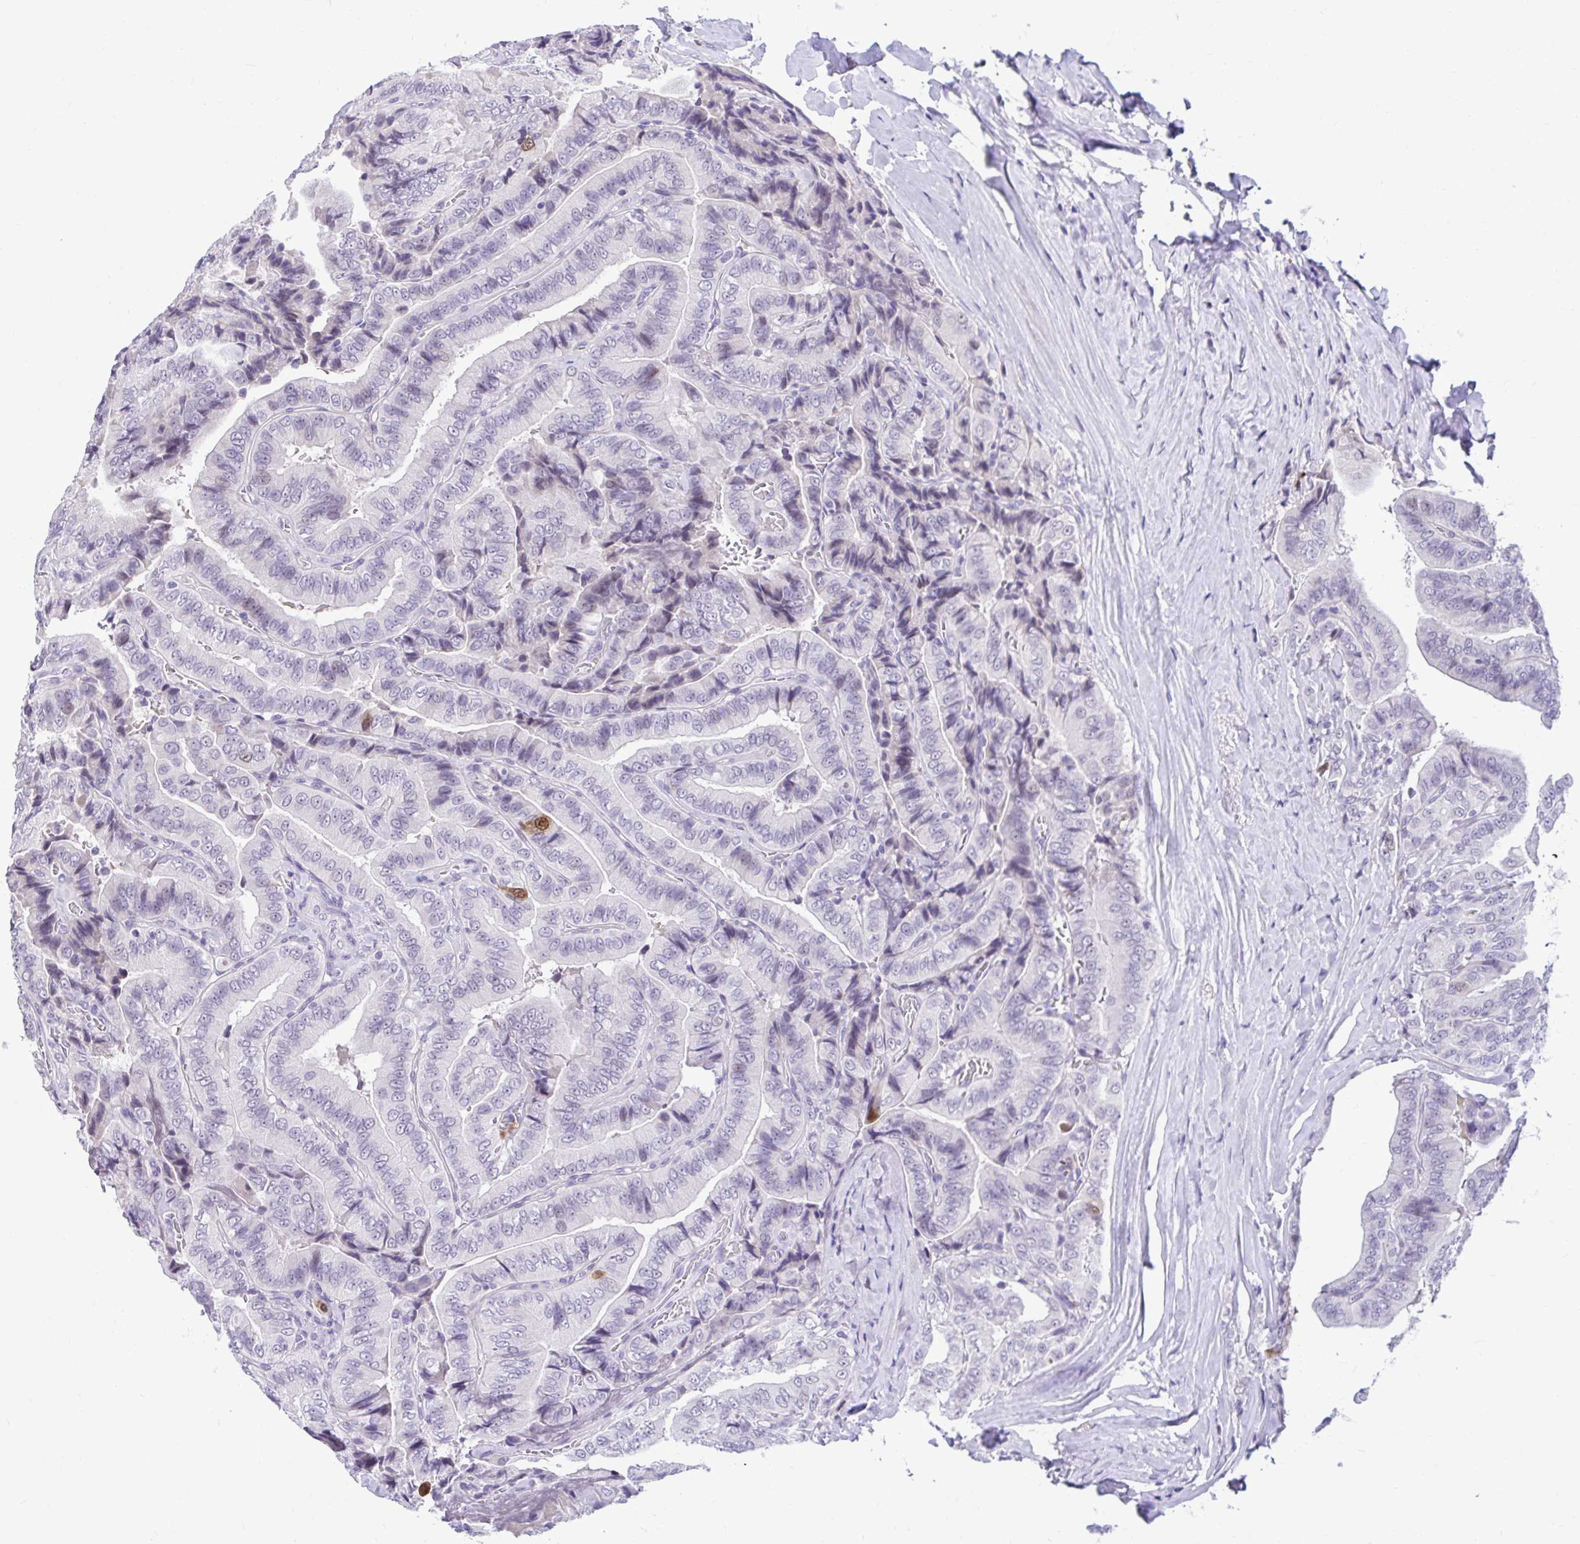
{"staining": {"intensity": "moderate", "quantity": "<25%", "location": "nuclear"}, "tissue": "thyroid cancer", "cell_type": "Tumor cells", "image_type": "cancer", "snomed": [{"axis": "morphology", "description": "Papillary adenocarcinoma, NOS"}, {"axis": "topography", "description": "Thyroid gland"}], "caption": "Tumor cells display moderate nuclear staining in about <25% of cells in thyroid cancer (papillary adenocarcinoma).", "gene": "CDC20", "patient": {"sex": "male", "age": 61}}